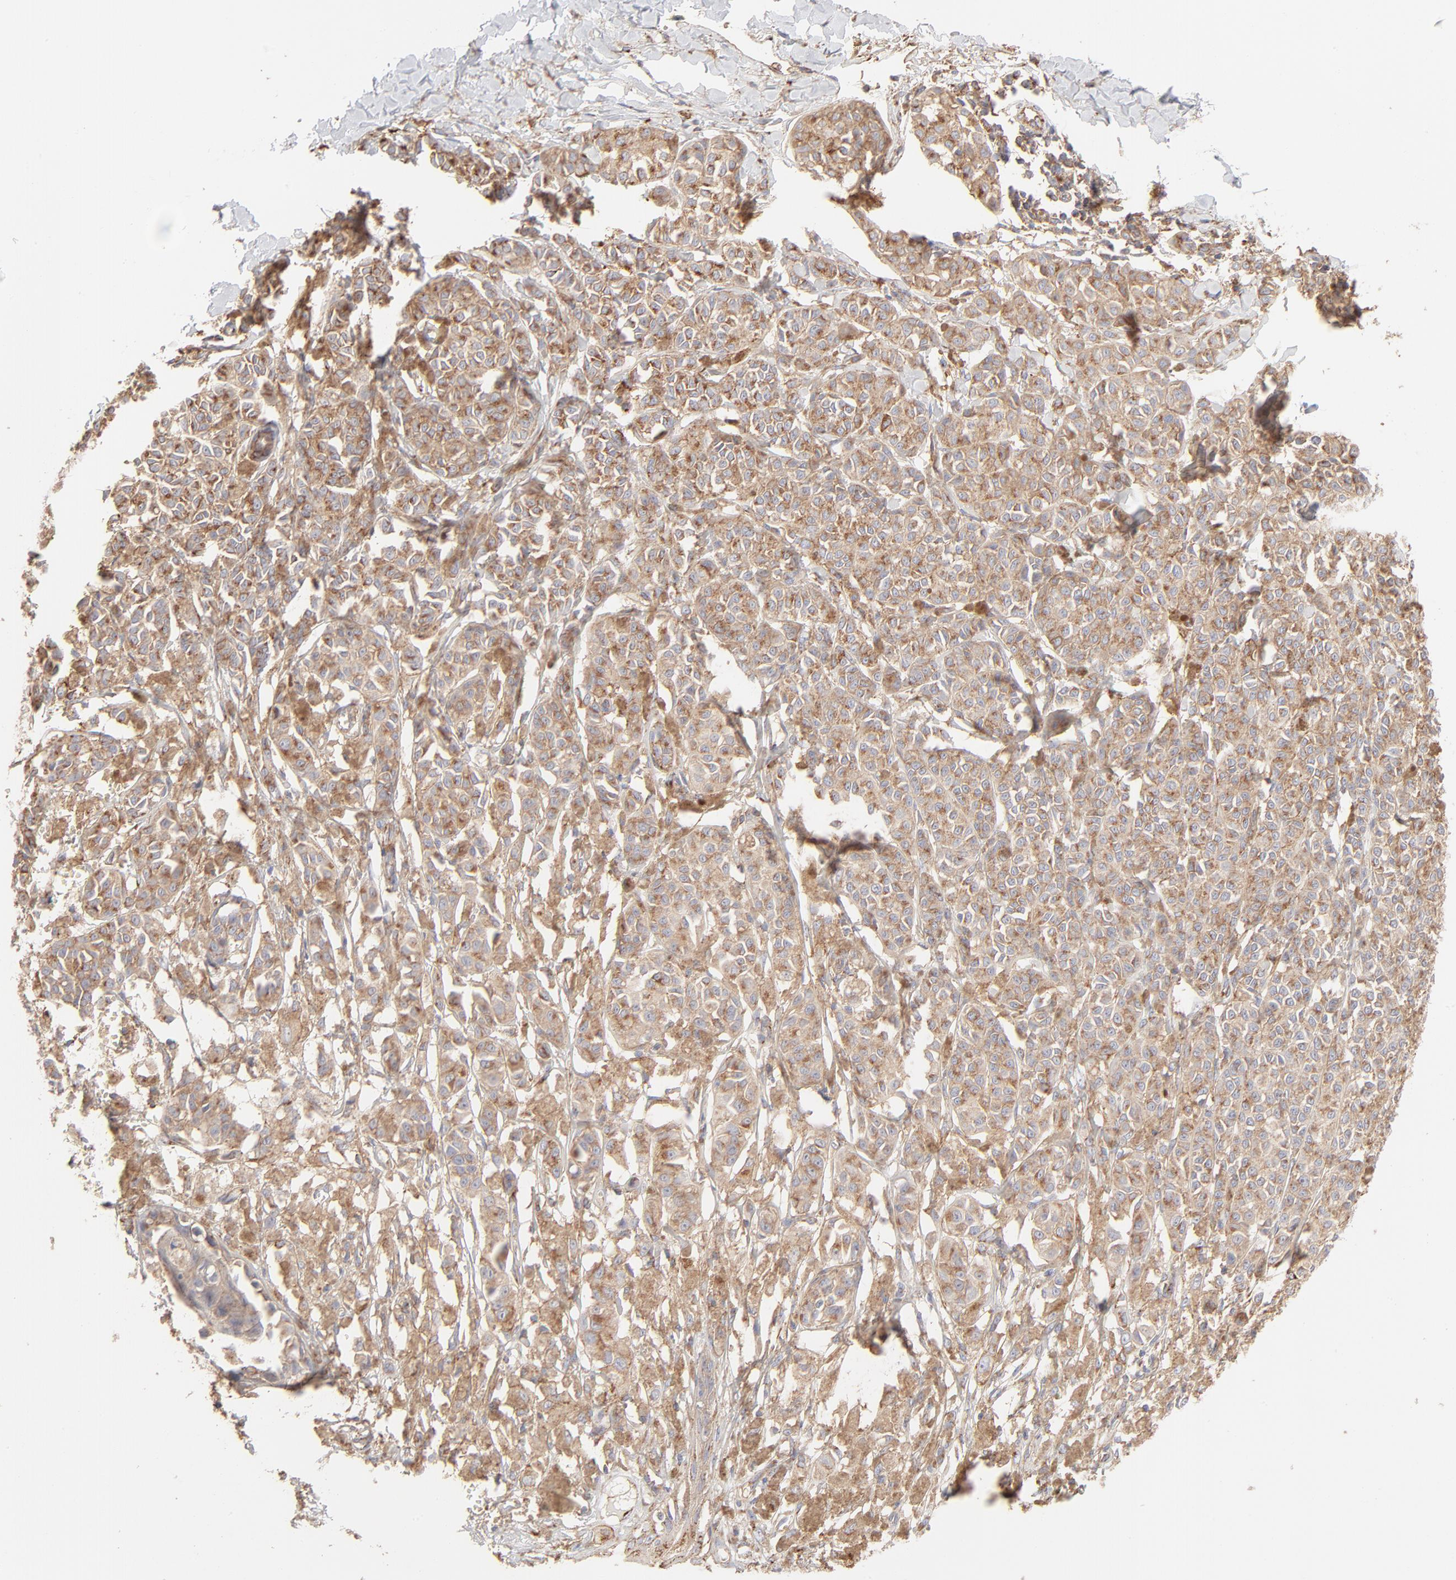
{"staining": {"intensity": "moderate", "quantity": ">75%", "location": "cytoplasmic/membranous"}, "tissue": "melanoma", "cell_type": "Tumor cells", "image_type": "cancer", "snomed": [{"axis": "morphology", "description": "Malignant melanoma, NOS"}, {"axis": "topography", "description": "Skin"}], "caption": "A high-resolution photomicrograph shows IHC staining of melanoma, which shows moderate cytoplasmic/membranous staining in approximately >75% of tumor cells. Using DAB (3,3'-diaminobenzidine) (brown) and hematoxylin (blue) stains, captured at high magnification using brightfield microscopy.", "gene": "CLTB", "patient": {"sex": "male", "age": 76}}